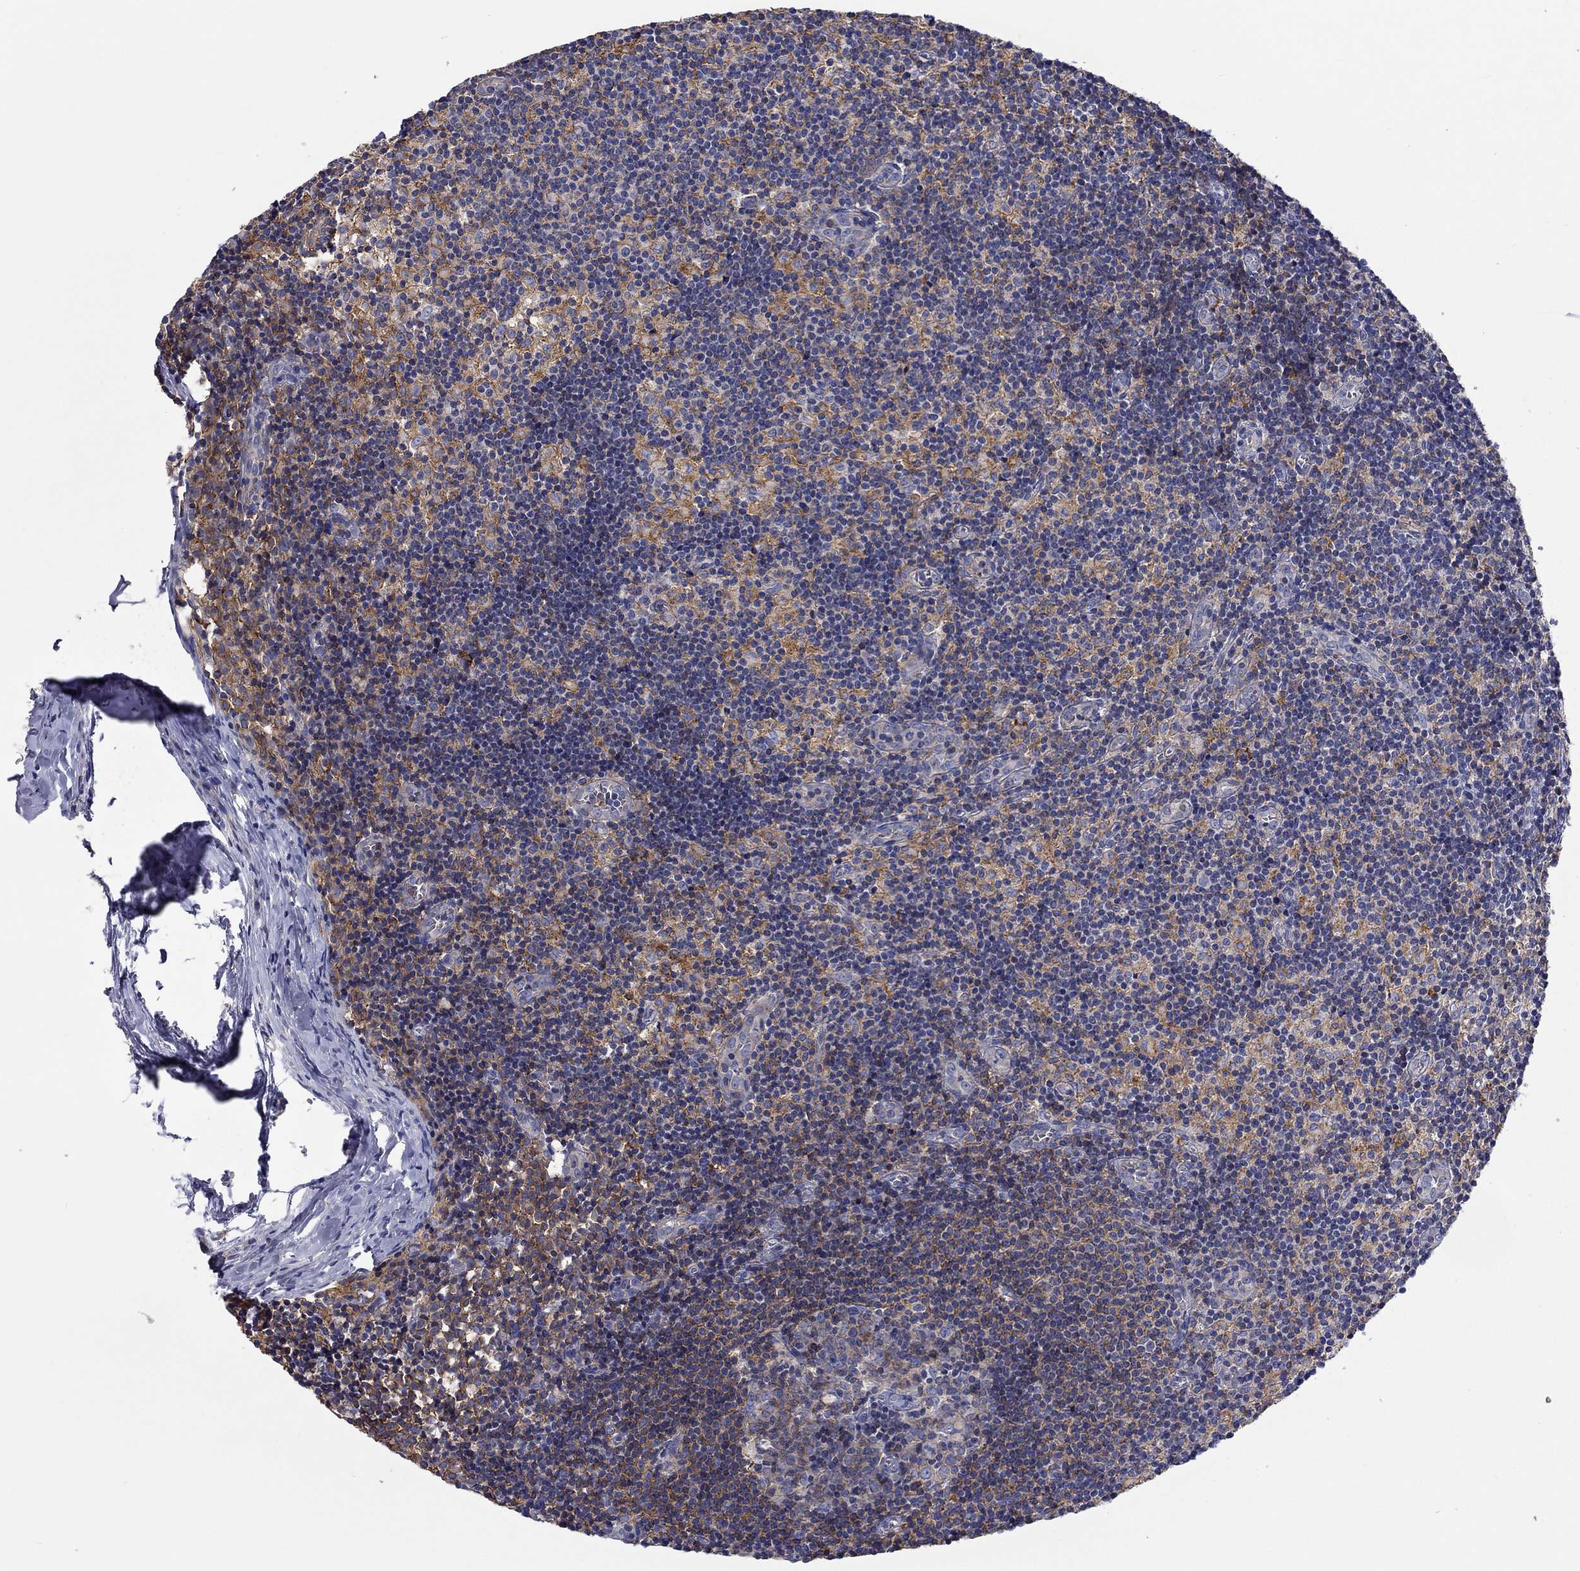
{"staining": {"intensity": "strong", "quantity": "25%-75%", "location": "cytoplasmic/membranous"}, "tissue": "lymph node", "cell_type": "Germinal center cells", "image_type": "normal", "snomed": [{"axis": "morphology", "description": "Normal tissue, NOS"}, {"axis": "topography", "description": "Lymph node"}], "caption": "Germinal center cells display high levels of strong cytoplasmic/membranous staining in about 25%-75% of cells in normal human lymph node. (DAB IHC with brightfield microscopy, high magnification).", "gene": "PCDHGA10", "patient": {"sex": "female", "age": 52}}